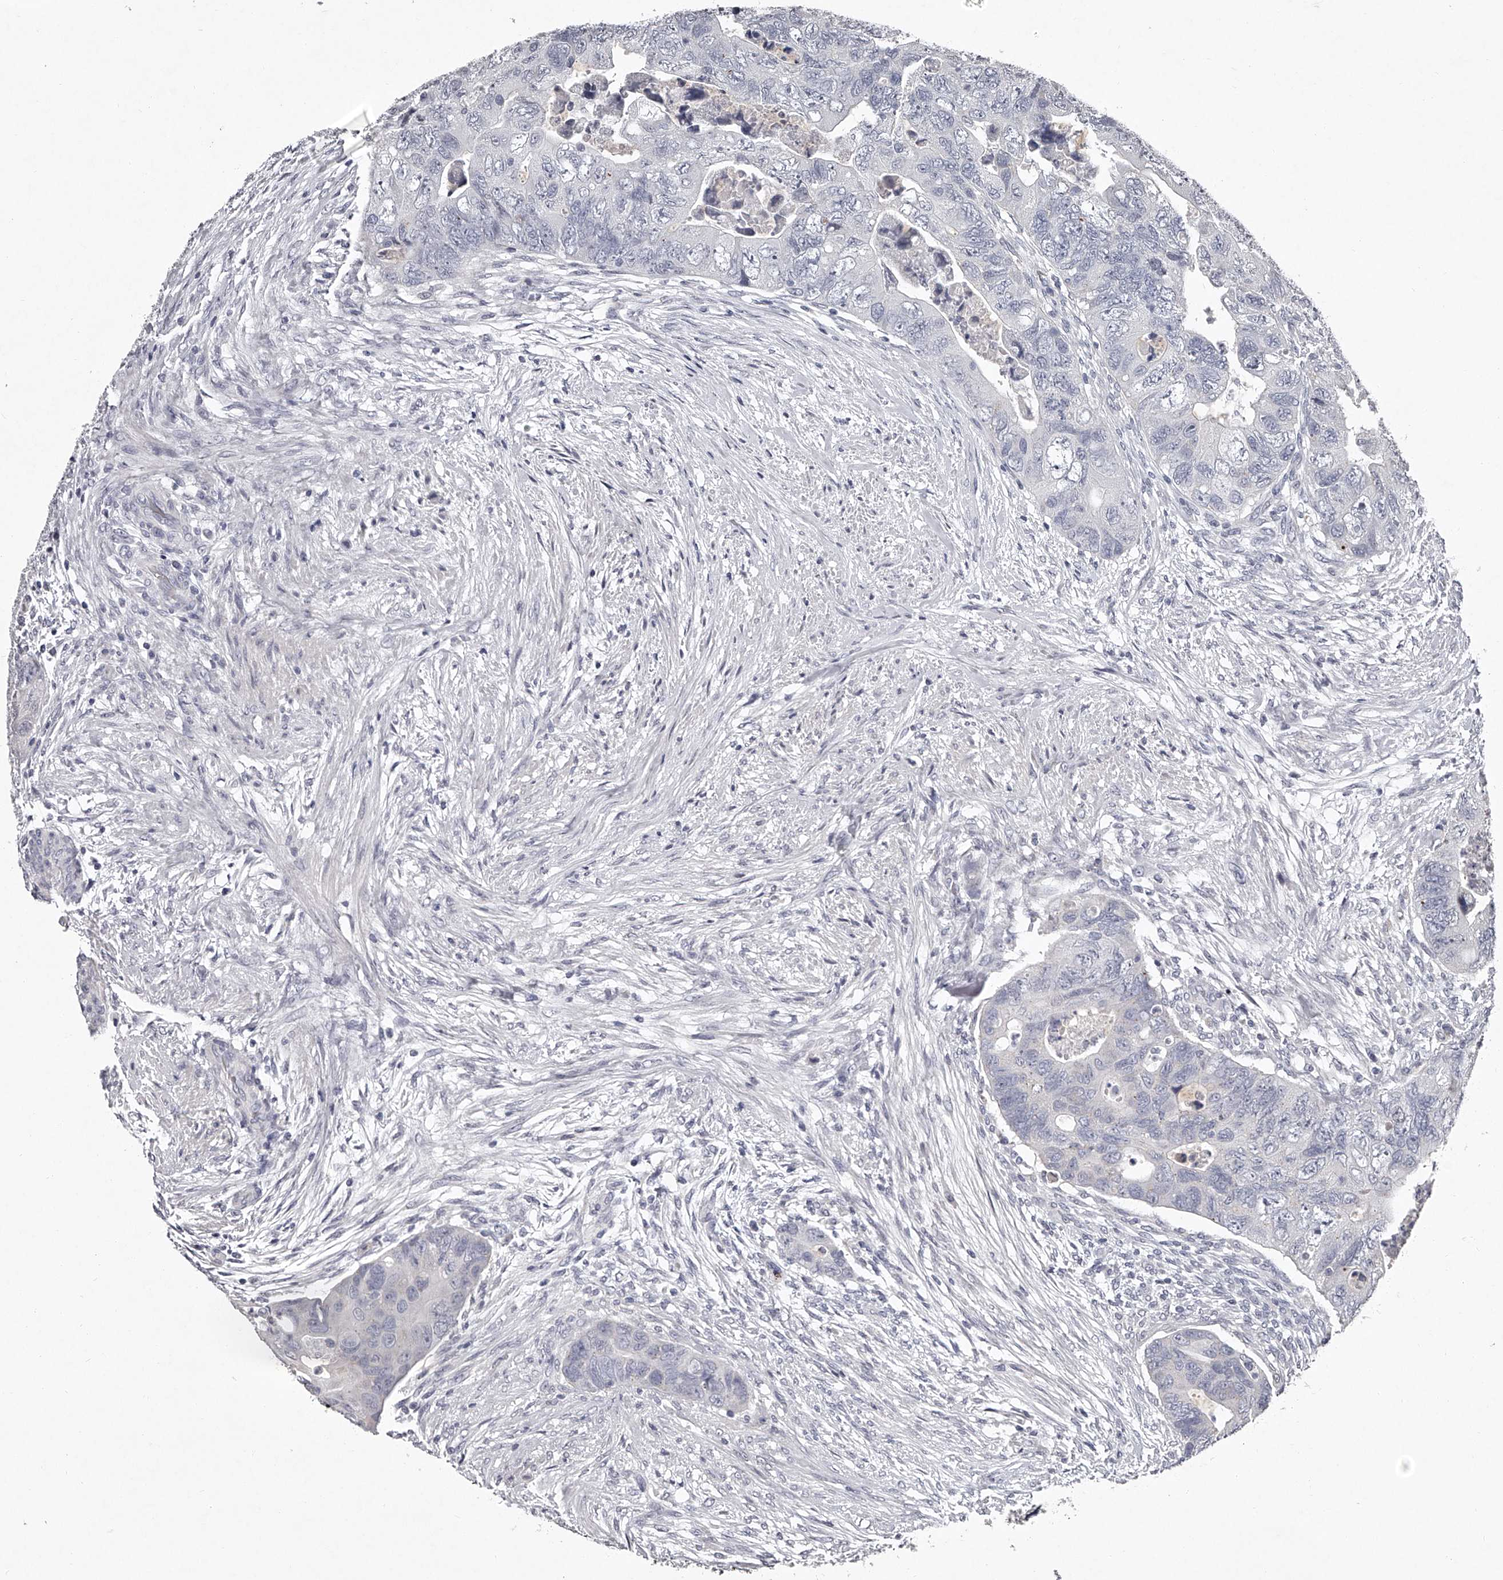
{"staining": {"intensity": "negative", "quantity": "none", "location": "none"}, "tissue": "colorectal cancer", "cell_type": "Tumor cells", "image_type": "cancer", "snomed": [{"axis": "morphology", "description": "Adenocarcinoma, NOS"}, {"axis": "topography", "description": "Rectum"}], "caption": "DAB immunohistochemical staining of human colorectal cancer (adenocarcinoma) demonstrates no significant staining in tumor cells.", "gene": "NT5DC1", "patient": {"sex": "male", "age": 63}}